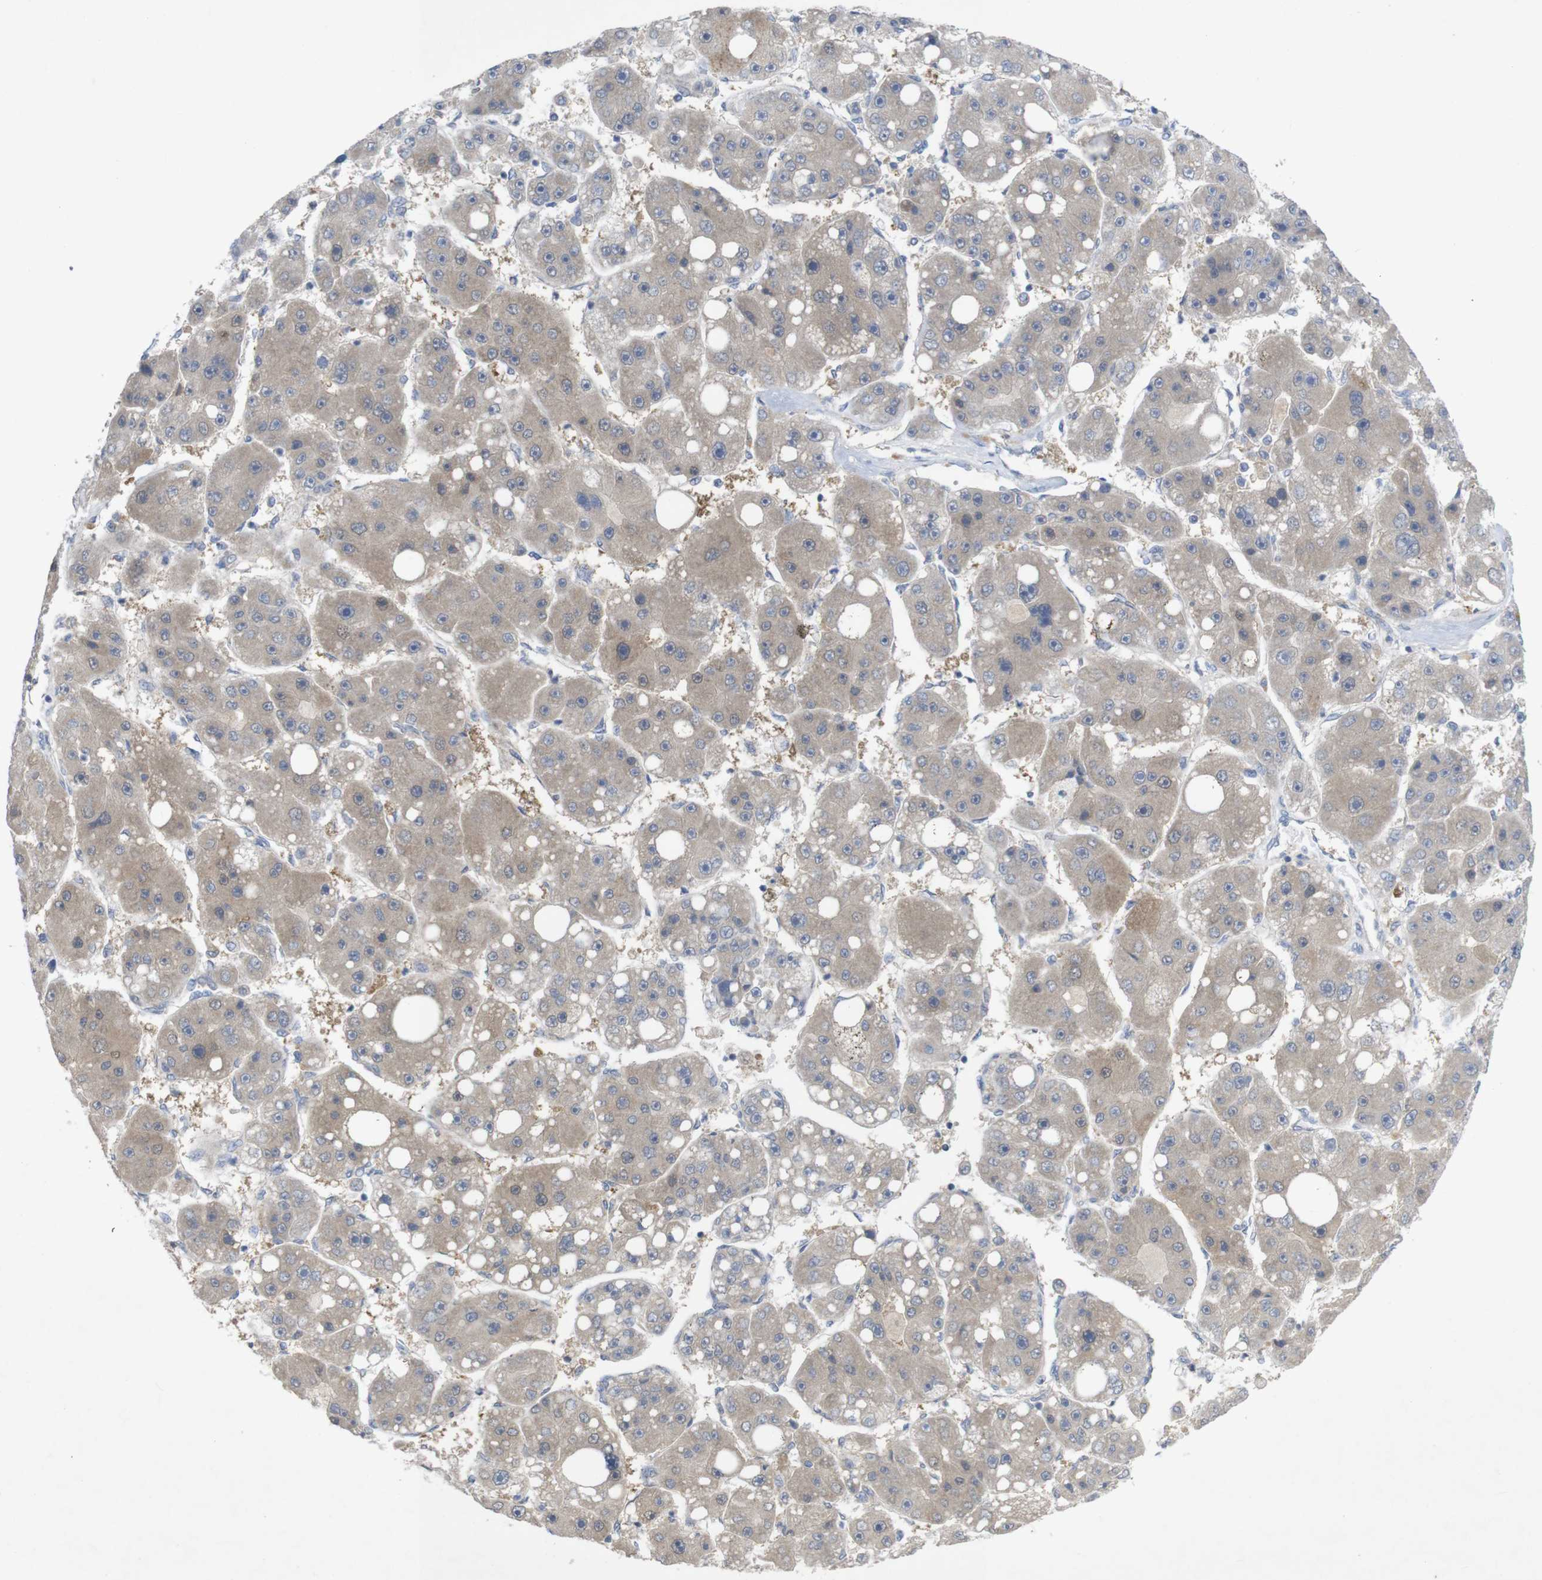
{"staining": {"intensity": "weak", "quantity": ">75%", "location": "cytoplasmic/membranous"}, "tissue": "liver cancer", "cell_type": "Tumor cells", "image_type": "cancer", "snomed": [{"axis": "morphology", "description": "Carcinoma, Hepatocellular, NOS"}, {"axis": "topography", "description": "Liver"}], "caption": "Weak cytoplasmic/membranous positivity is identified in approximately >75% of tumor cells in liver cancer. (DAB IHC, brown staining for protein, blue staining for nuclei).", "gene": "BCAR3", "patient": {"sex": "female", "age": 61}}